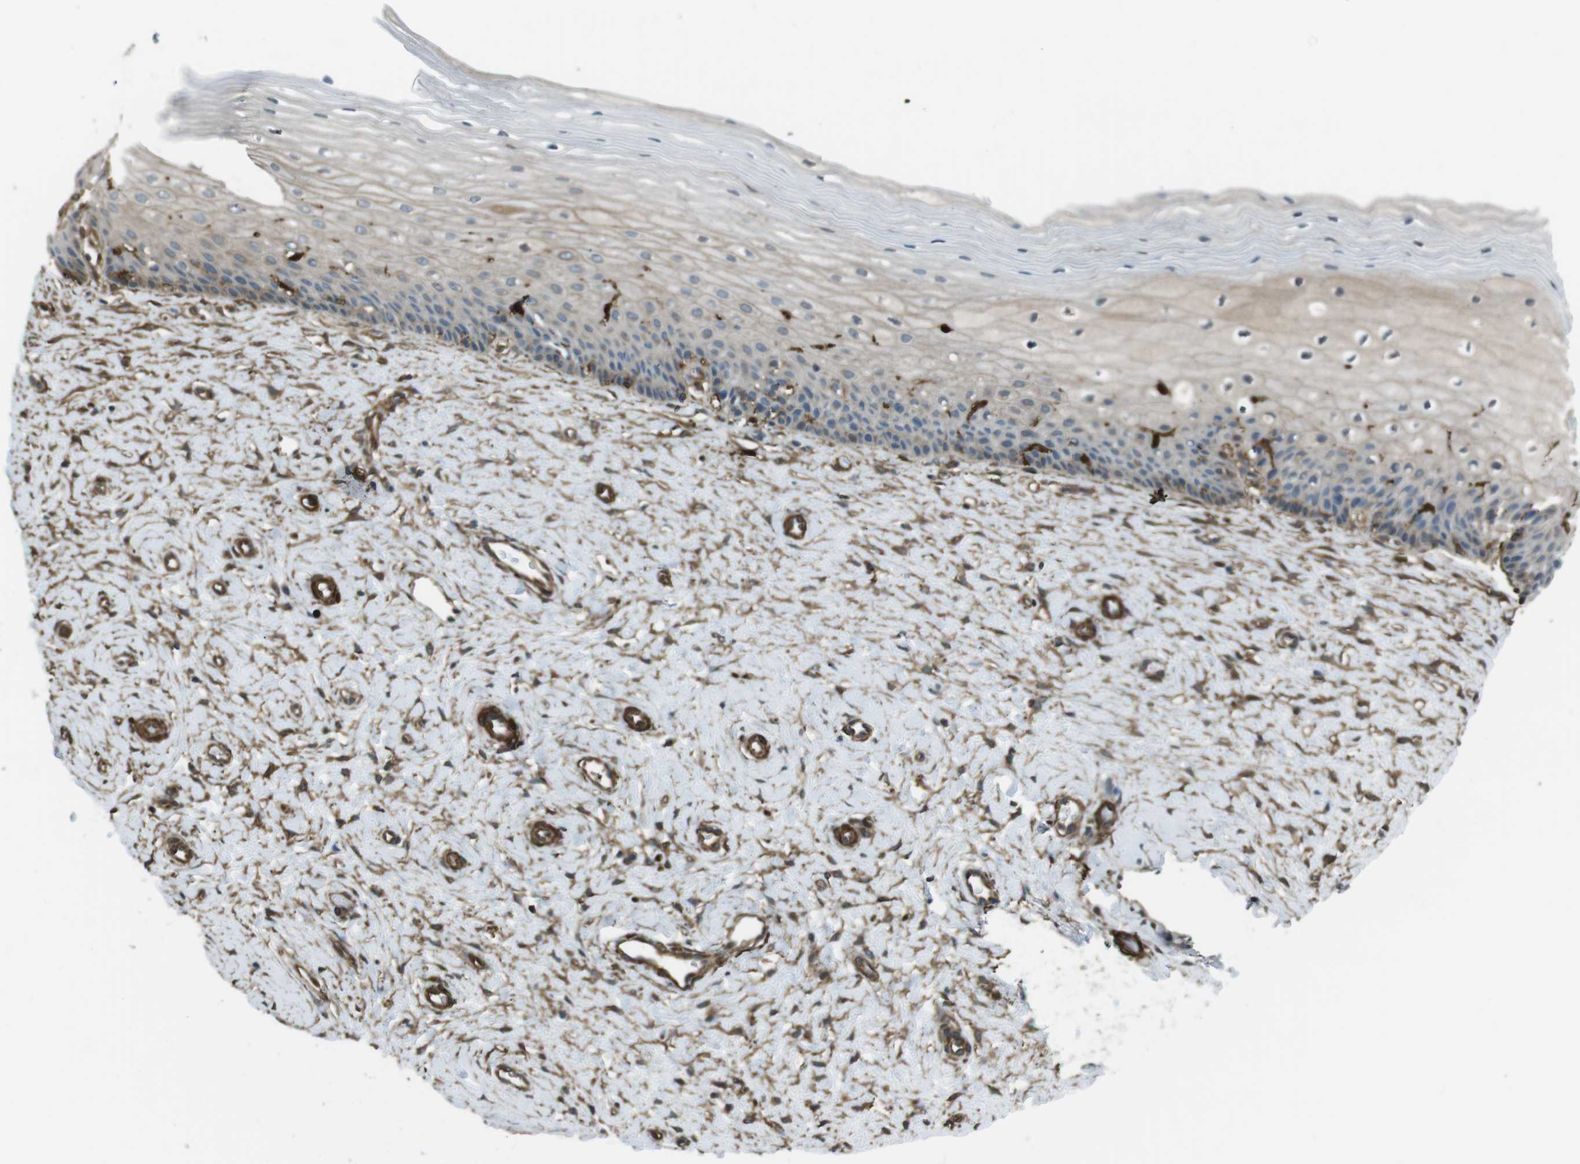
{"staining": {"intensity": "weak", "quantity": ">75%", "location": "cytoplasmic/membranous"}, "tissue": "cervix", "cell_type": "Glandular cells", "image_type": "normal", "snomed": [{"axis": "morphology", "description": "Normal tissue, NOS"}, {"axis": "topography", "description": "Cervix"}], "caption": "High-power microscopy captured an IHC image of unremarkable cervix, revealing weak cytoplasmic/membranous positivity in approximately >75% of glandular cells.", "gene": "SFT2D1", "patient": {"sex": "female", "age": 39}}